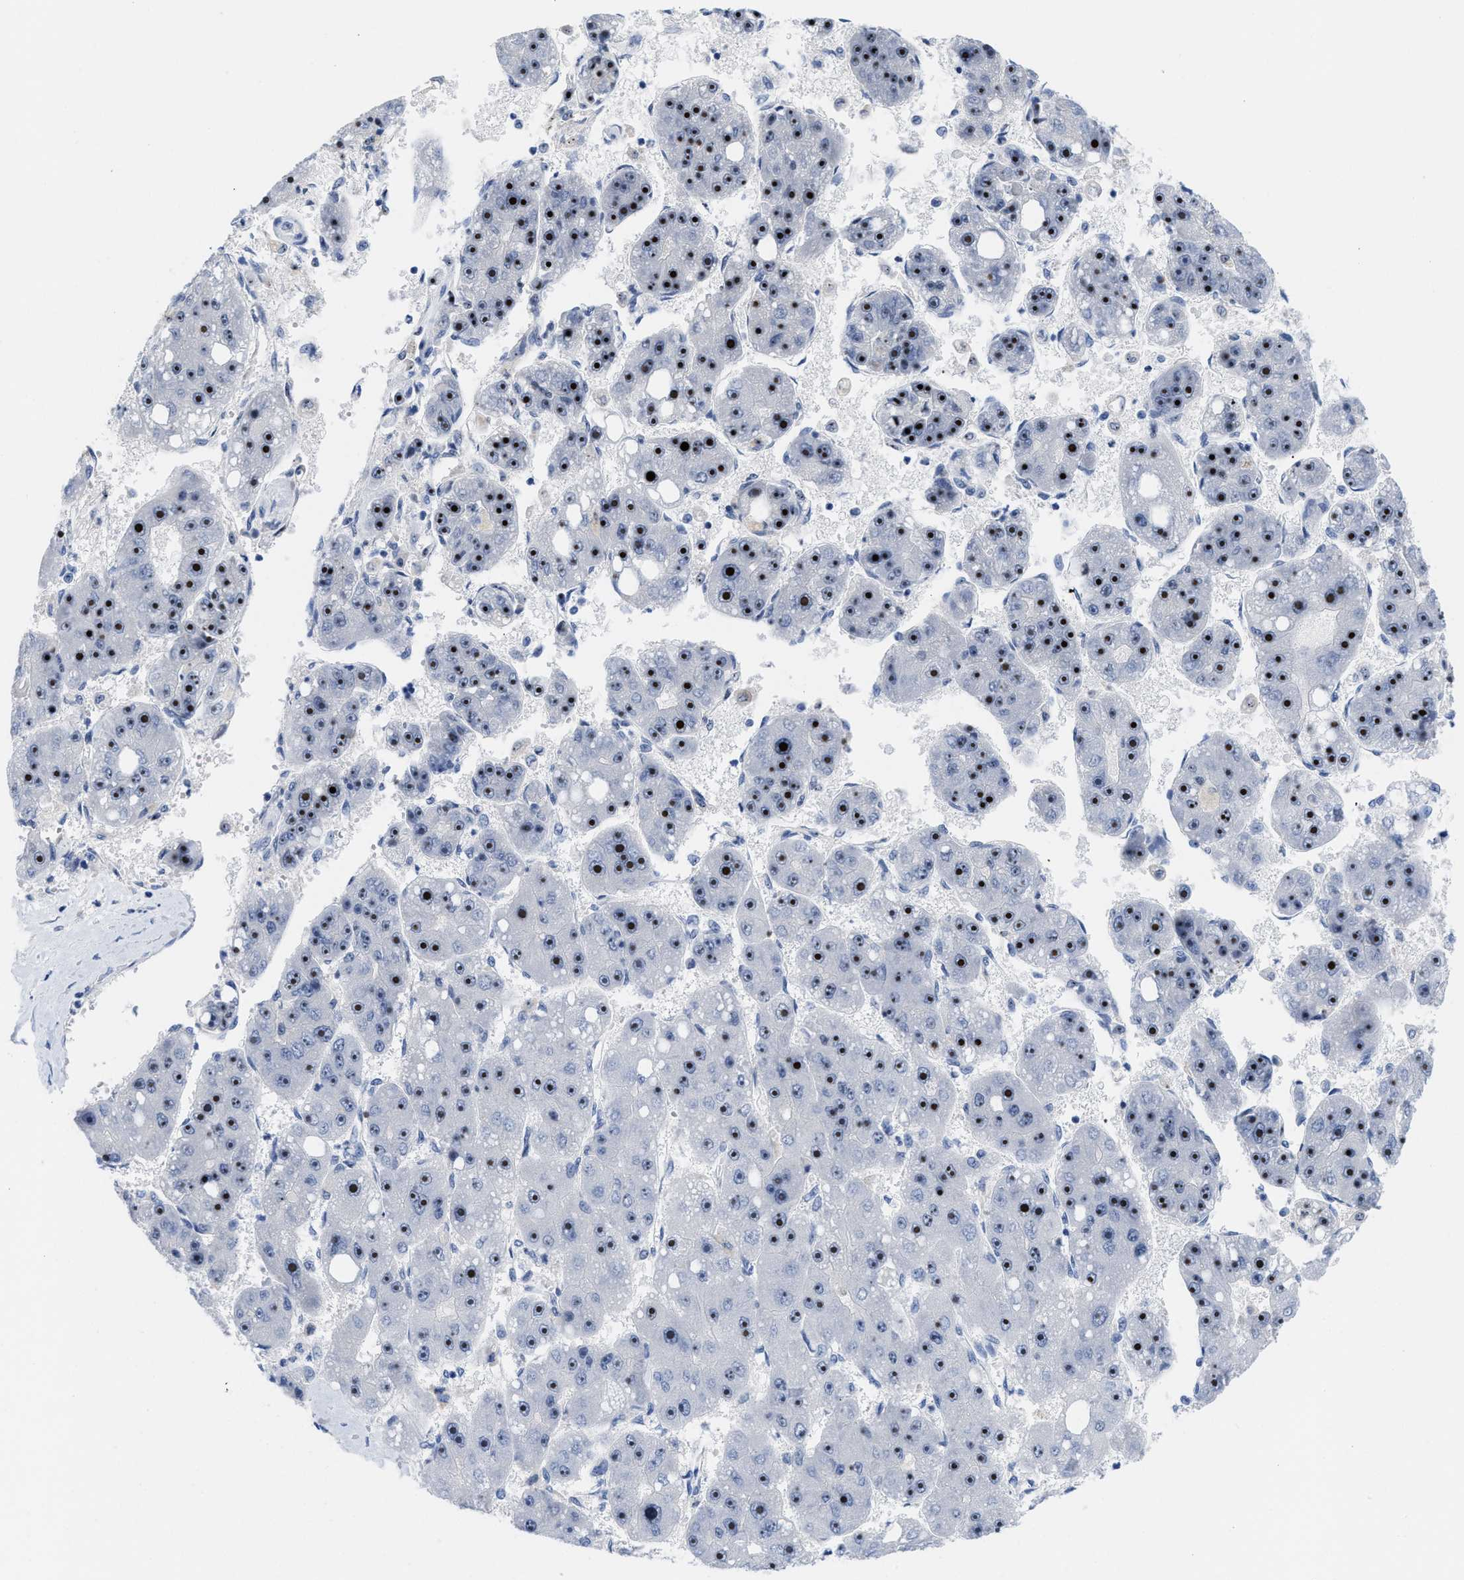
{"staining": {"intensity": "strong", "quantity": "25%-75%", "location": "nuclear"}, "tissue": "liver cancer", "cell_type": "Tumor cells", "image_type": "cancer", "snomed": [{"axis": "morphology", "description": "Carcinoma, Hepatocellular, NOS"}, {"axis": "topography", "description": "Liver"}], "caption": "The micrograph displays immunohistochemical staining of liver cancer. There is strong nuclear positivity is seen in approximately 25%-75% of tumor cells. The protein of interest is shown in brown color, while the nuclei are stained blue.", "gene": "NOP58", "patient": {"sex": "female", "age": 61}}